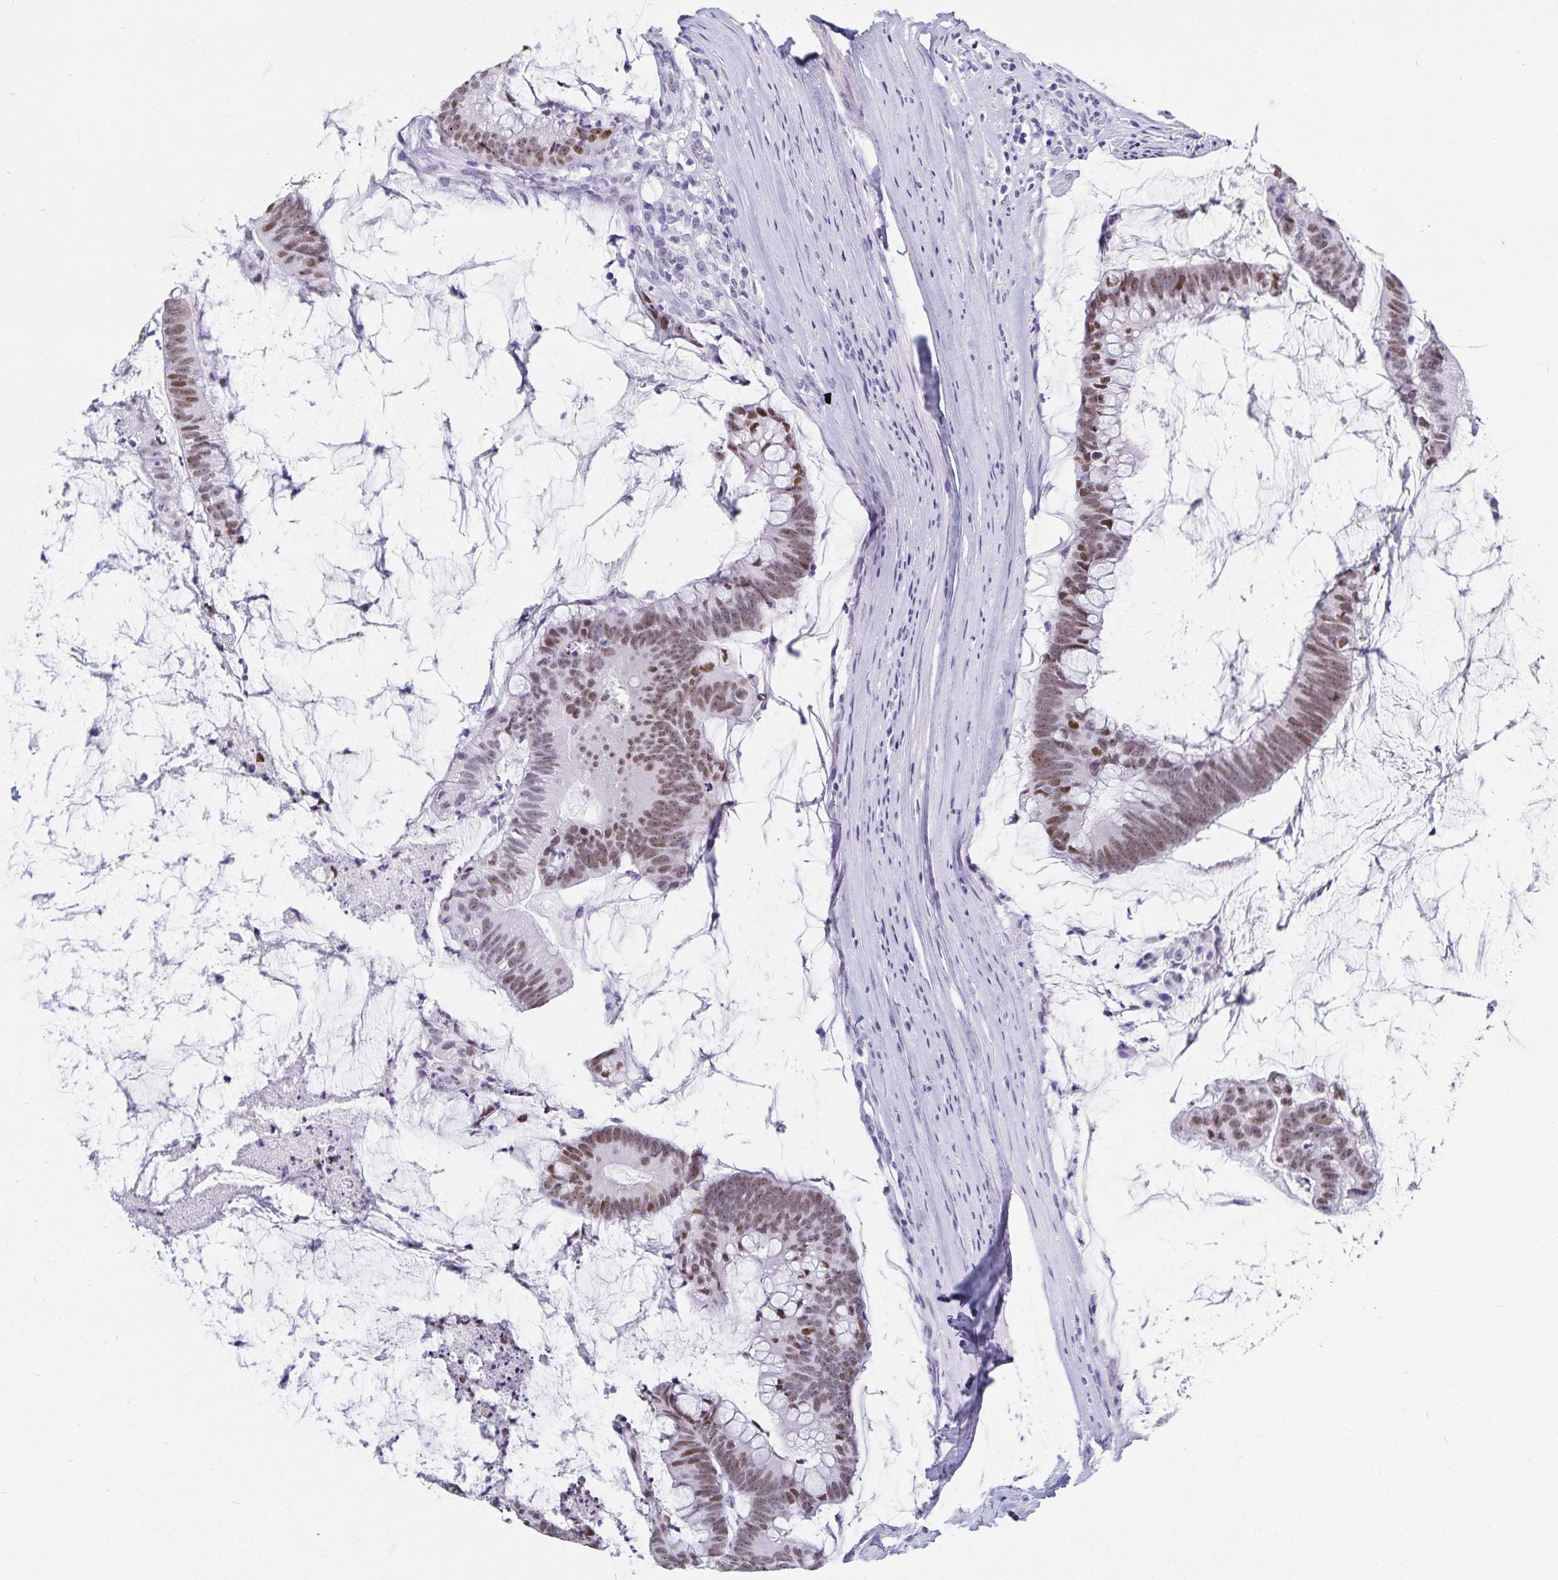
{"staining": {"intensity": "moderate", "quantity": "25%-75%", "location": "nuclear"}, "tissue": "colorectal cancer", "cell_type": "Tumor cells", "image_type": "cancer", "snomed": [{"axis": "morphology", "description": "Adenocarcinoma, NOS"}, {"axis": "topography", "description": "Colon"}], "caption": "Colorectal cancer (adenocarcinoma) was stained to show a protein in brown. There is medium levels of moderate nuclear staining in about 25%-75% of tumor cells.", "gene": "HMGB3", "patient": {"sex": "male", "age": 62}}